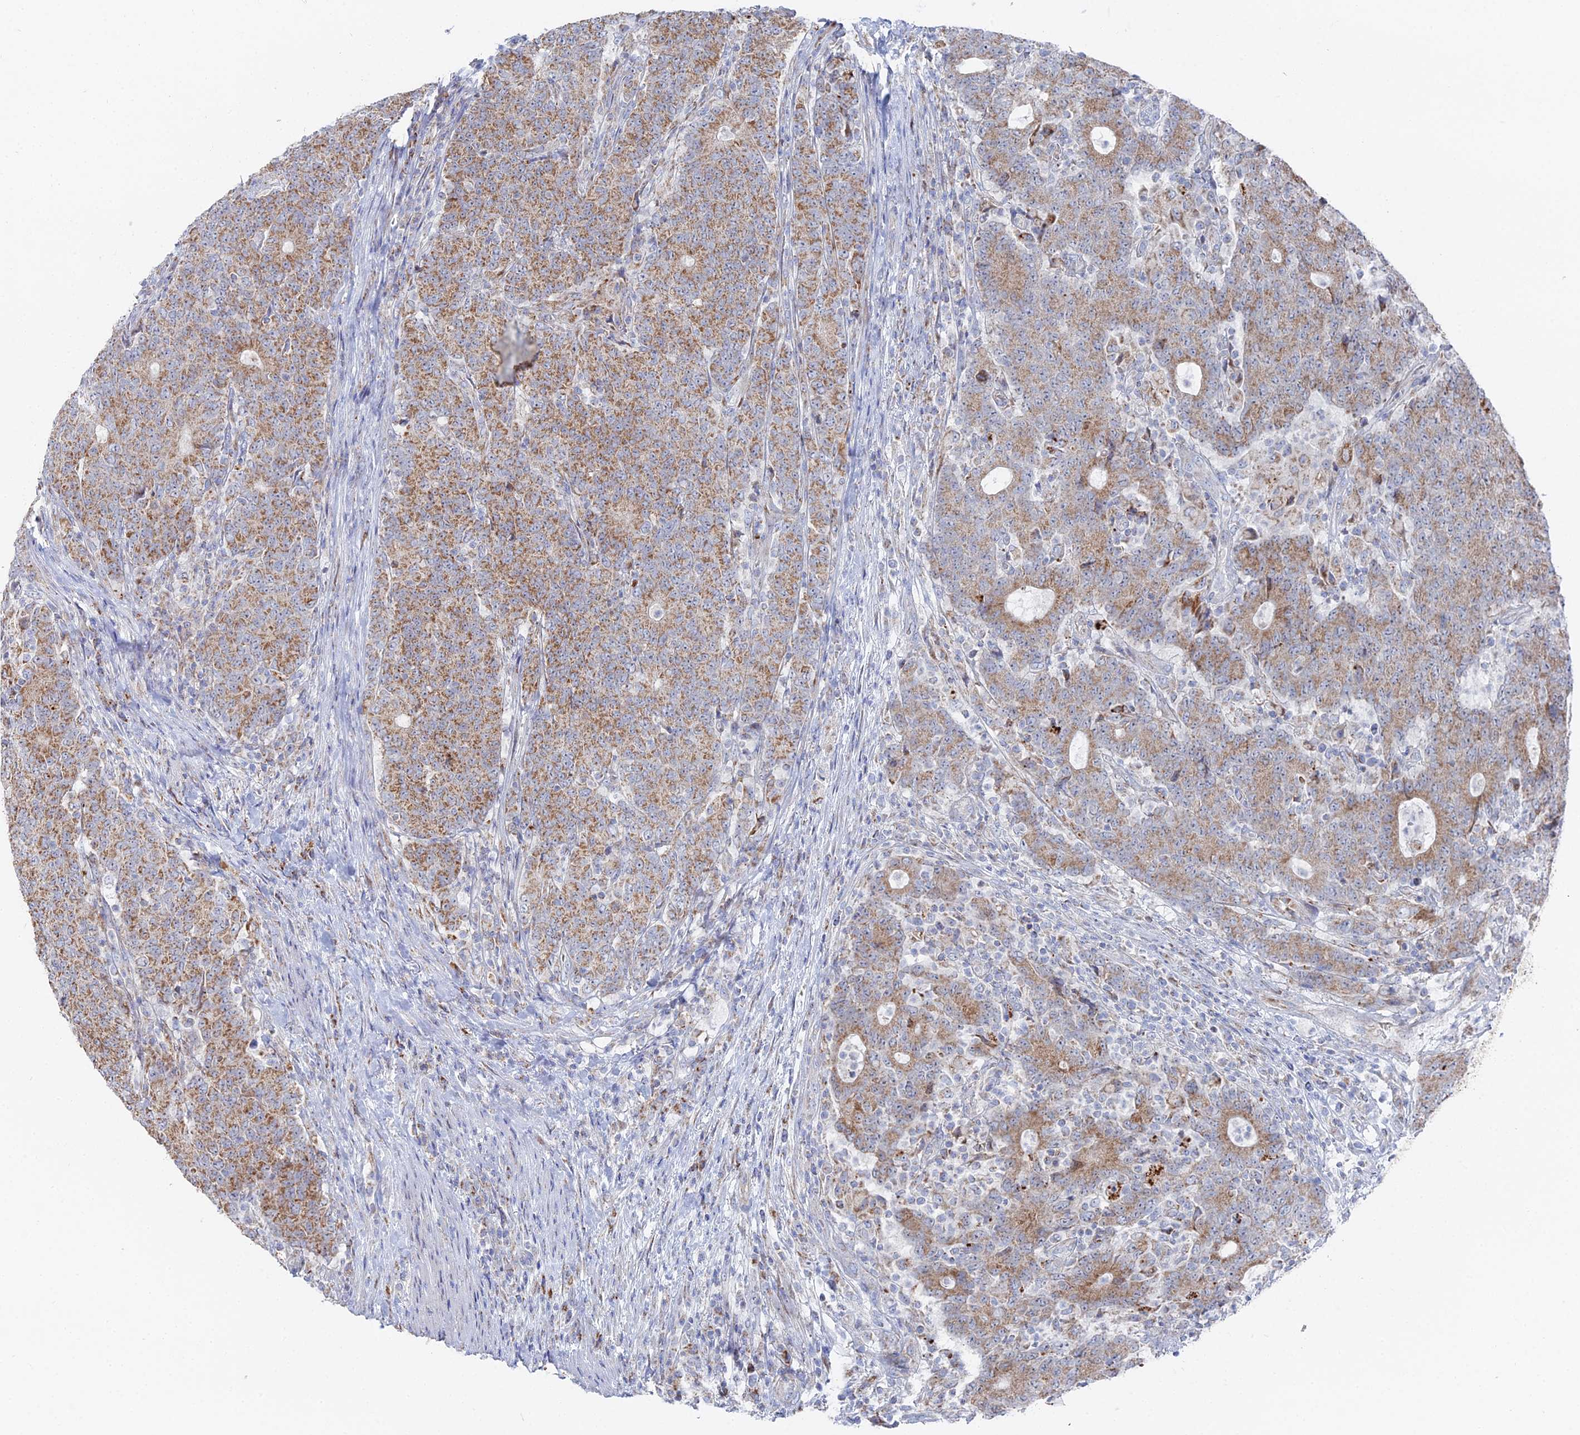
{"staining": {"intensity": "moderate", "quantity": ">75%", "location": "cytoplasmic/membranous"}, "tissue": "colorectal cancer", "cell_type": "Tumor cells", "image_type": "cancer", "snomed": [{"axis": "morphology", "description": "Adenocarcinoma, NOS"}, {"axis": "topography", "description": "Colon"}], "caption": "Moderate cytoplasmic/membranous protein positivity is identified in approximately >75% of tumor cells in colorectal cancer. Immunohistochemistry stains the protein in brown and the nuclei are stained blue.", "gene": "MPC1", "patient": {"sex": "female", "age": 75}}